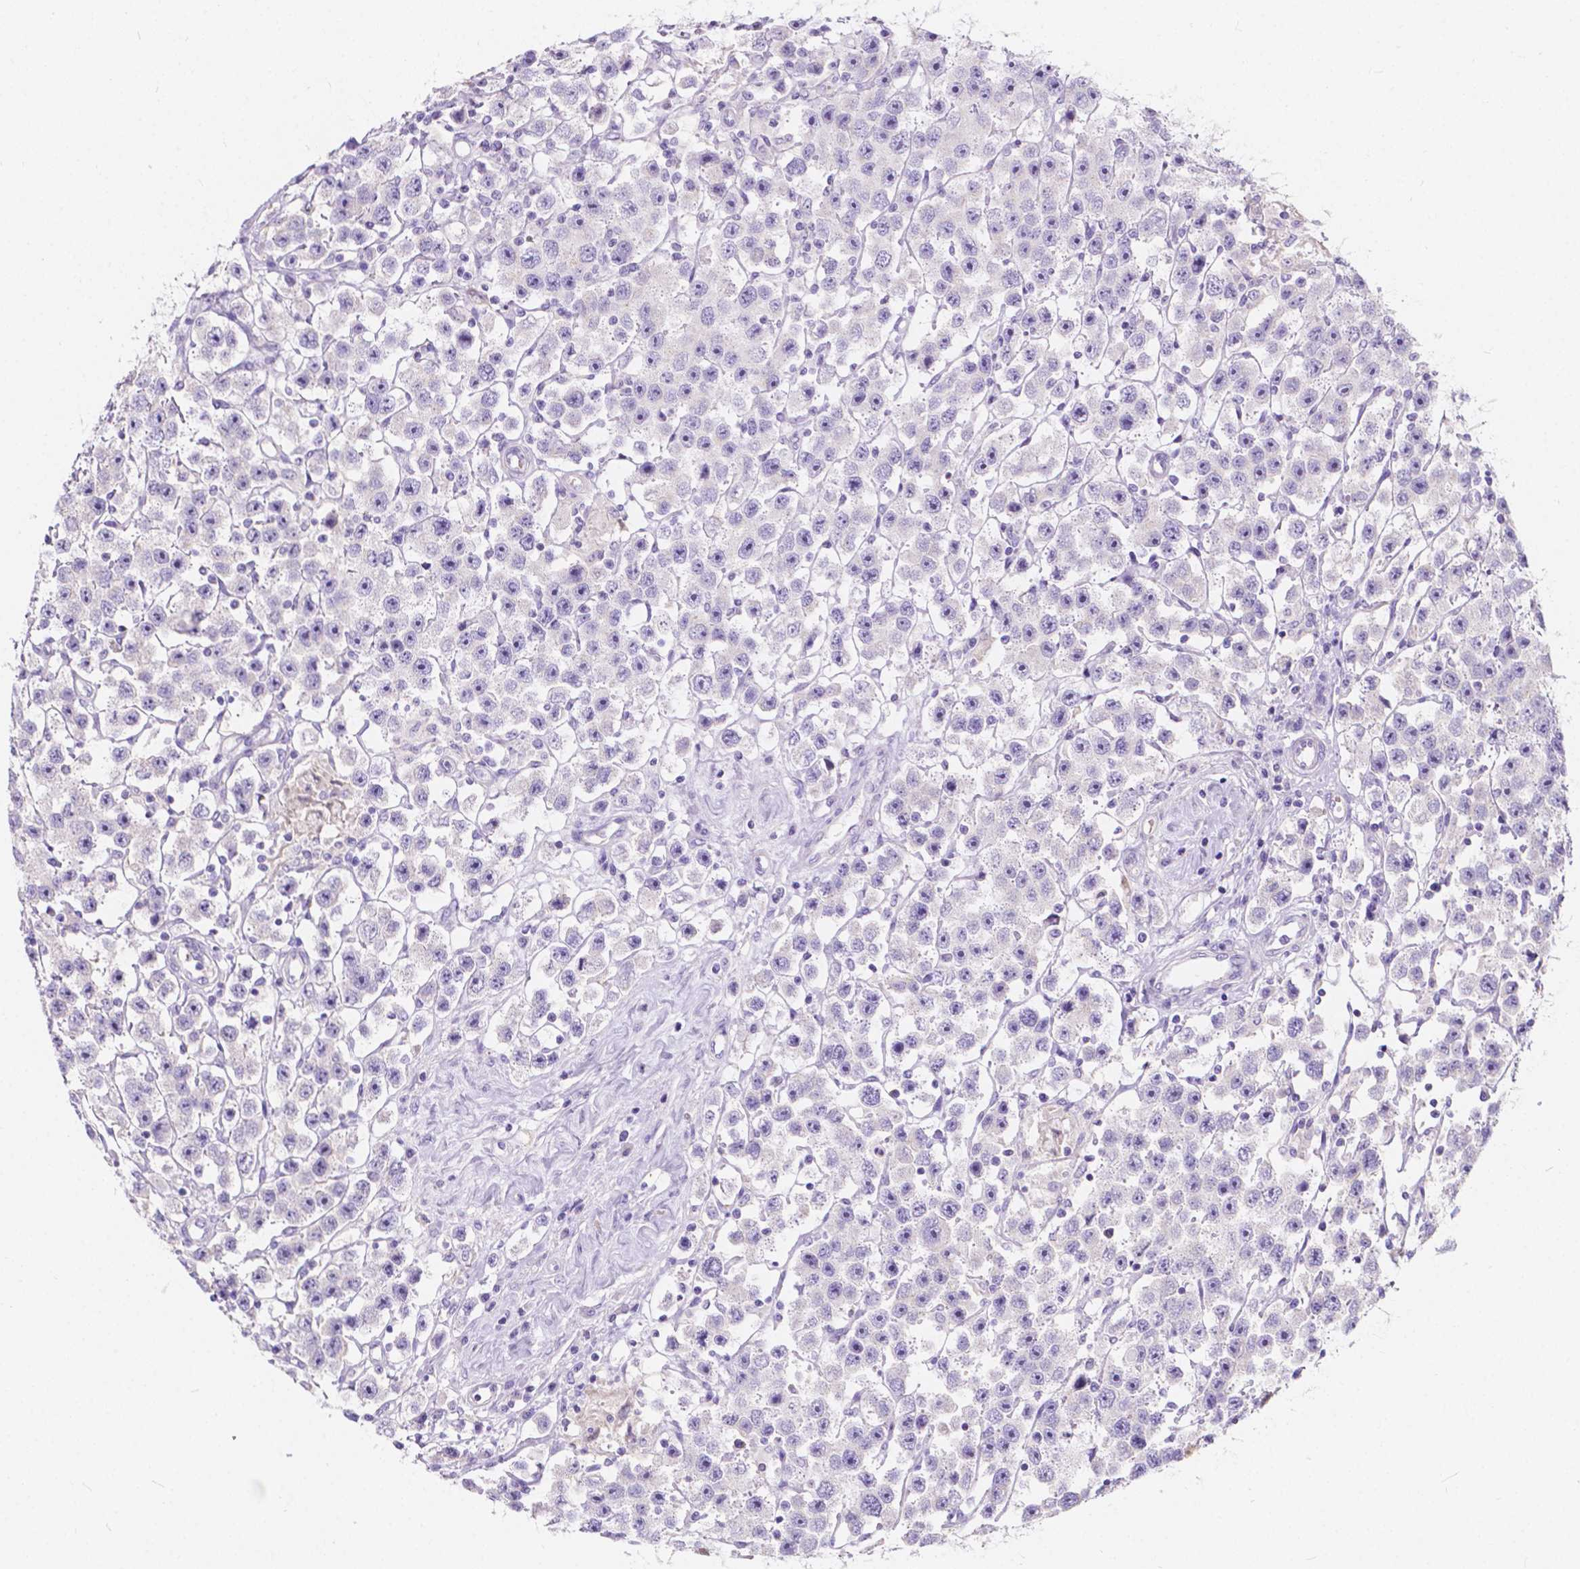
{"staining": {"intensity": "negative", "quantity": "none", "location": "none"}, "tissue": "testis cancer", "cell_type": "Tumor cells", "image_type": "cancer", "snomed": [{"axis": "morphology", "description": "Seminoma, NOS"}, {"axis": "topography", "description": "Testis"}], "caption": "A histopathology image of human testis seminoma is negative for staining in tumor cells.", "gene": "CLSTN2", "patient": {"sex": "male", "age": 45}}